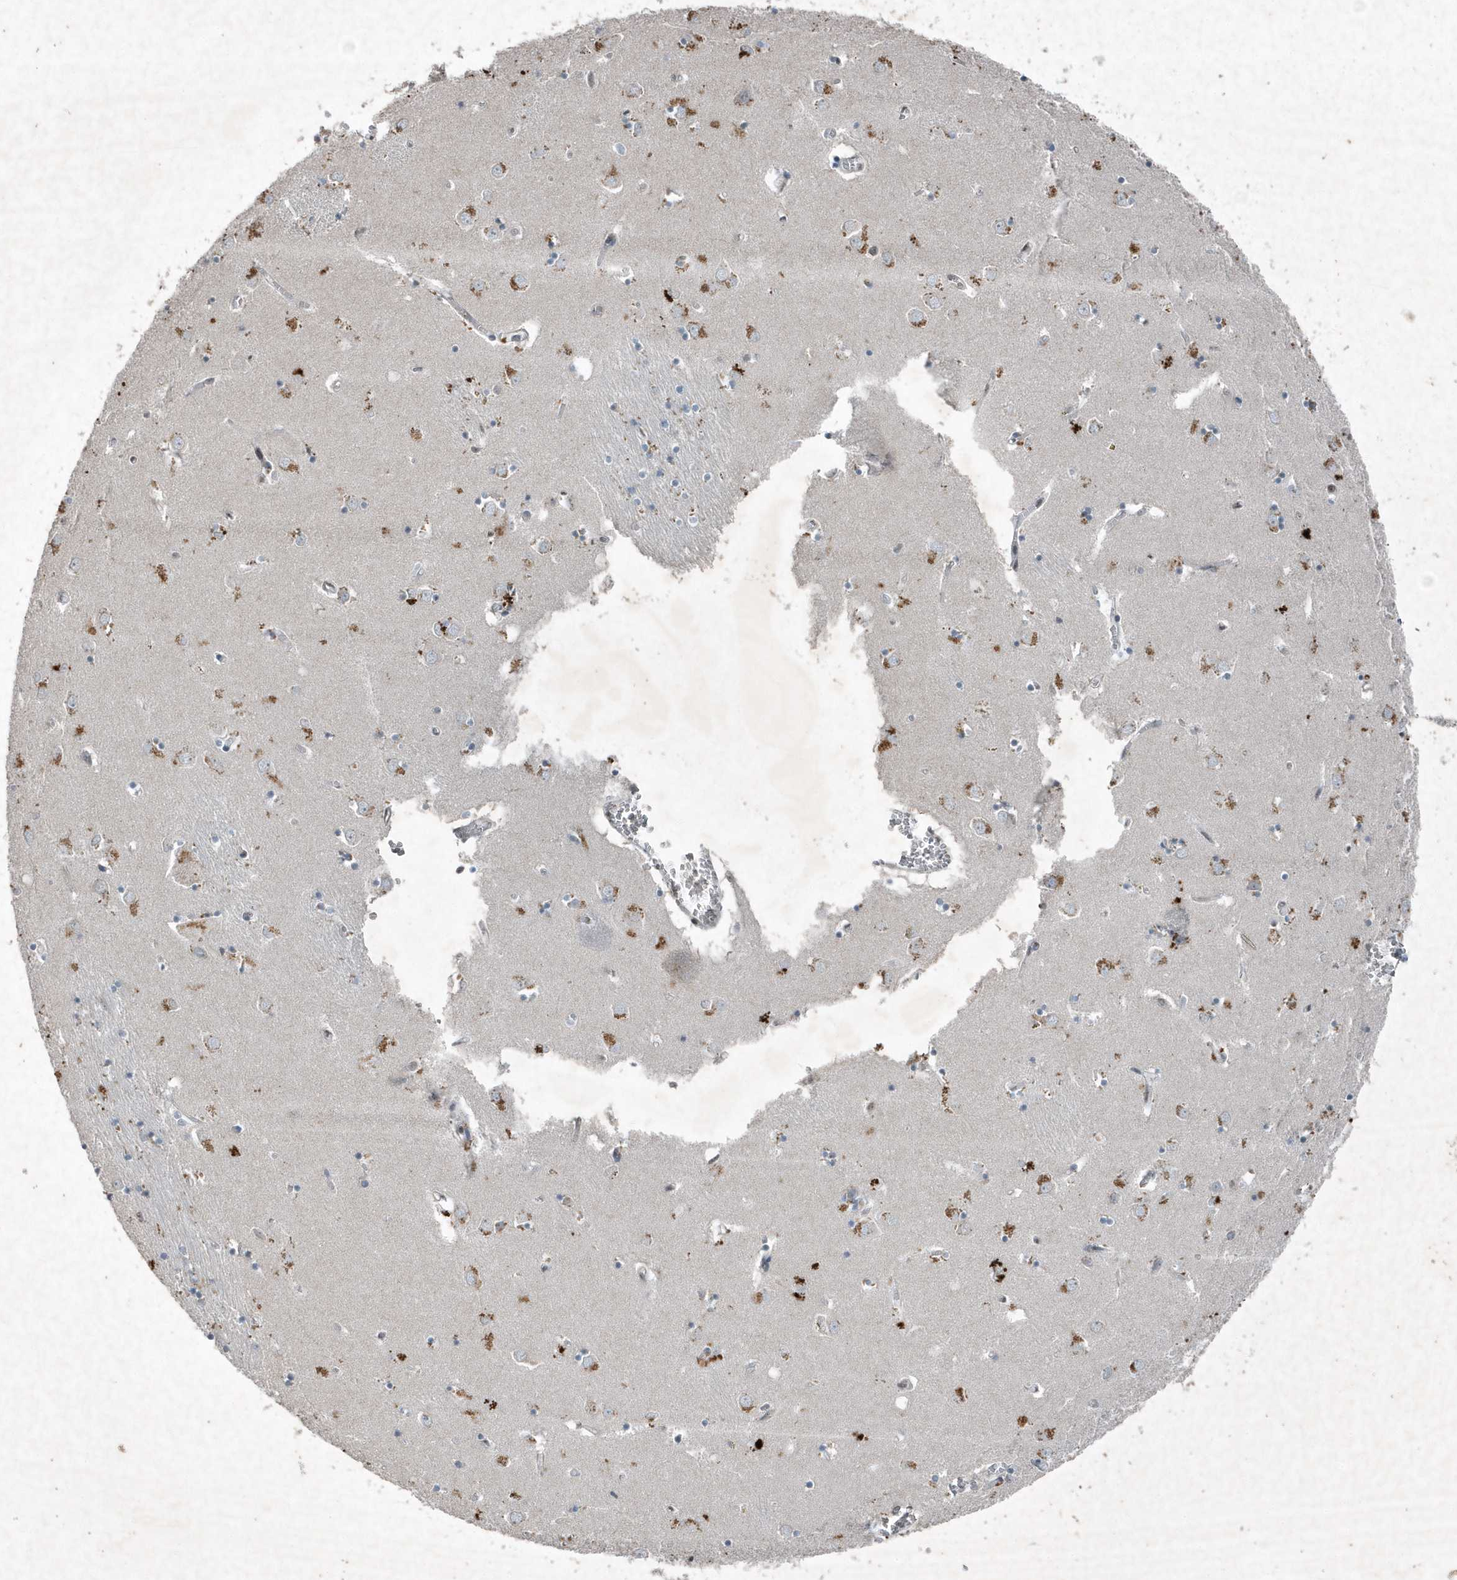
{"staining": {"intensity": "moderate", "quantity": "<25%", "location": "cytoplasmic/membranous"}, "tissue": "caudate", "cell_type": "Glial cells", "image_type": "normal", "snomed": [{"axis": "morphology", "description": "Normal tissue, NOS"}, {"axis": "topography", "description": "Lateral ventricle wall"}], "caption": "This micrograph displays immunohistochemistry staining of unremarkable human caudate, with low moderate cytoplasmic/membranous expression in about <25% of glial cells.", "gene": "QTRT2", "patient": {"sex": "male", "age": 70}}